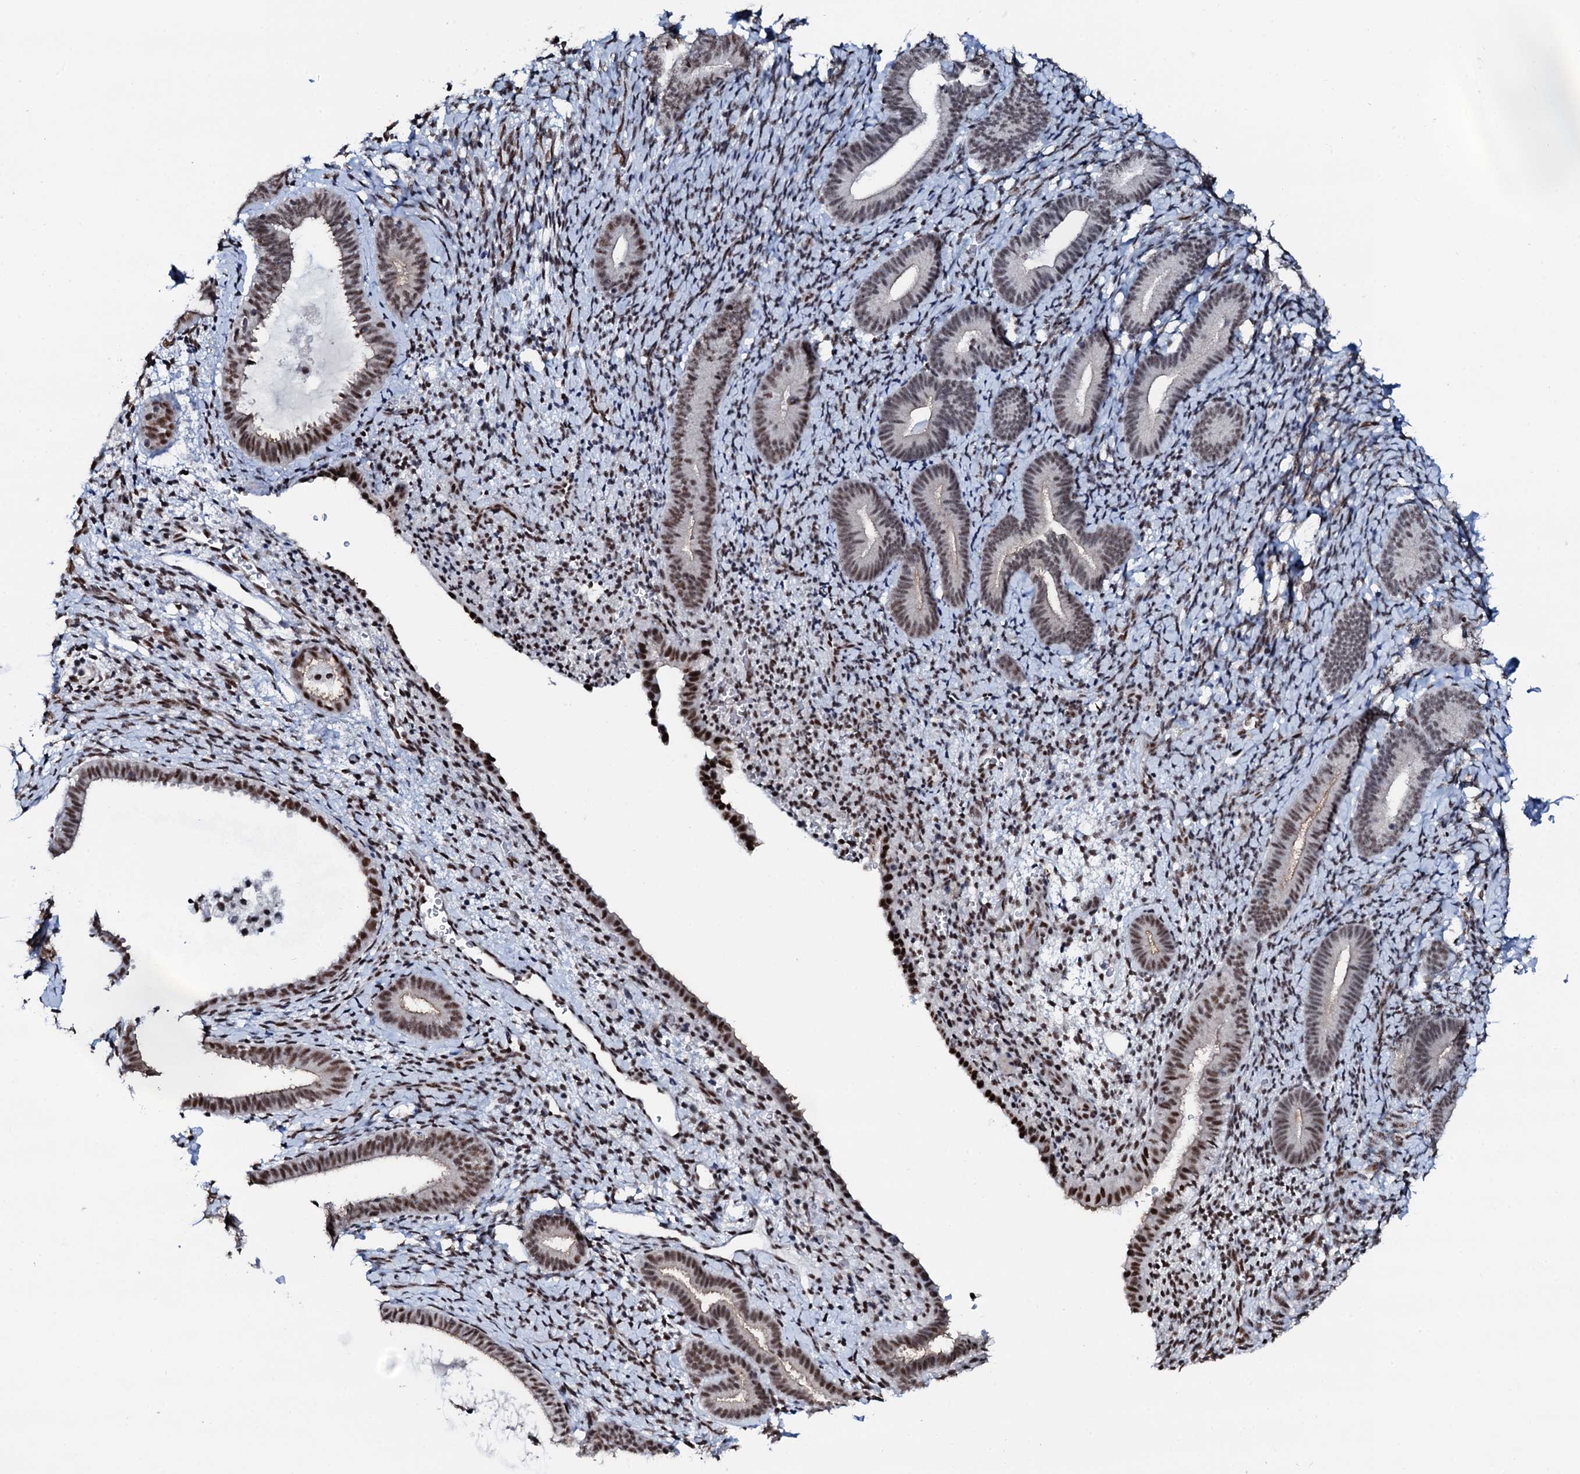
{"staining": {"intensity": "moderate", "quantity": "25%-75%", "location": "nuclear"}, "tissue": "endometrium", "cell_type": "Cells in endometrial stroma", "image_type": "normal", "snomed": [{"axis": "morphology", "description": "Normal tissue, NOS"}, {"axis": "topography", "description": "Endometrium"}], "caption": "A medium amount of moderate nuclear expression is seen in about 25%-75% of cells in endometrial stroma in normal endometrium.", "gene": "NKAPD1", "patient": {"sex": "female", "age": 65}}